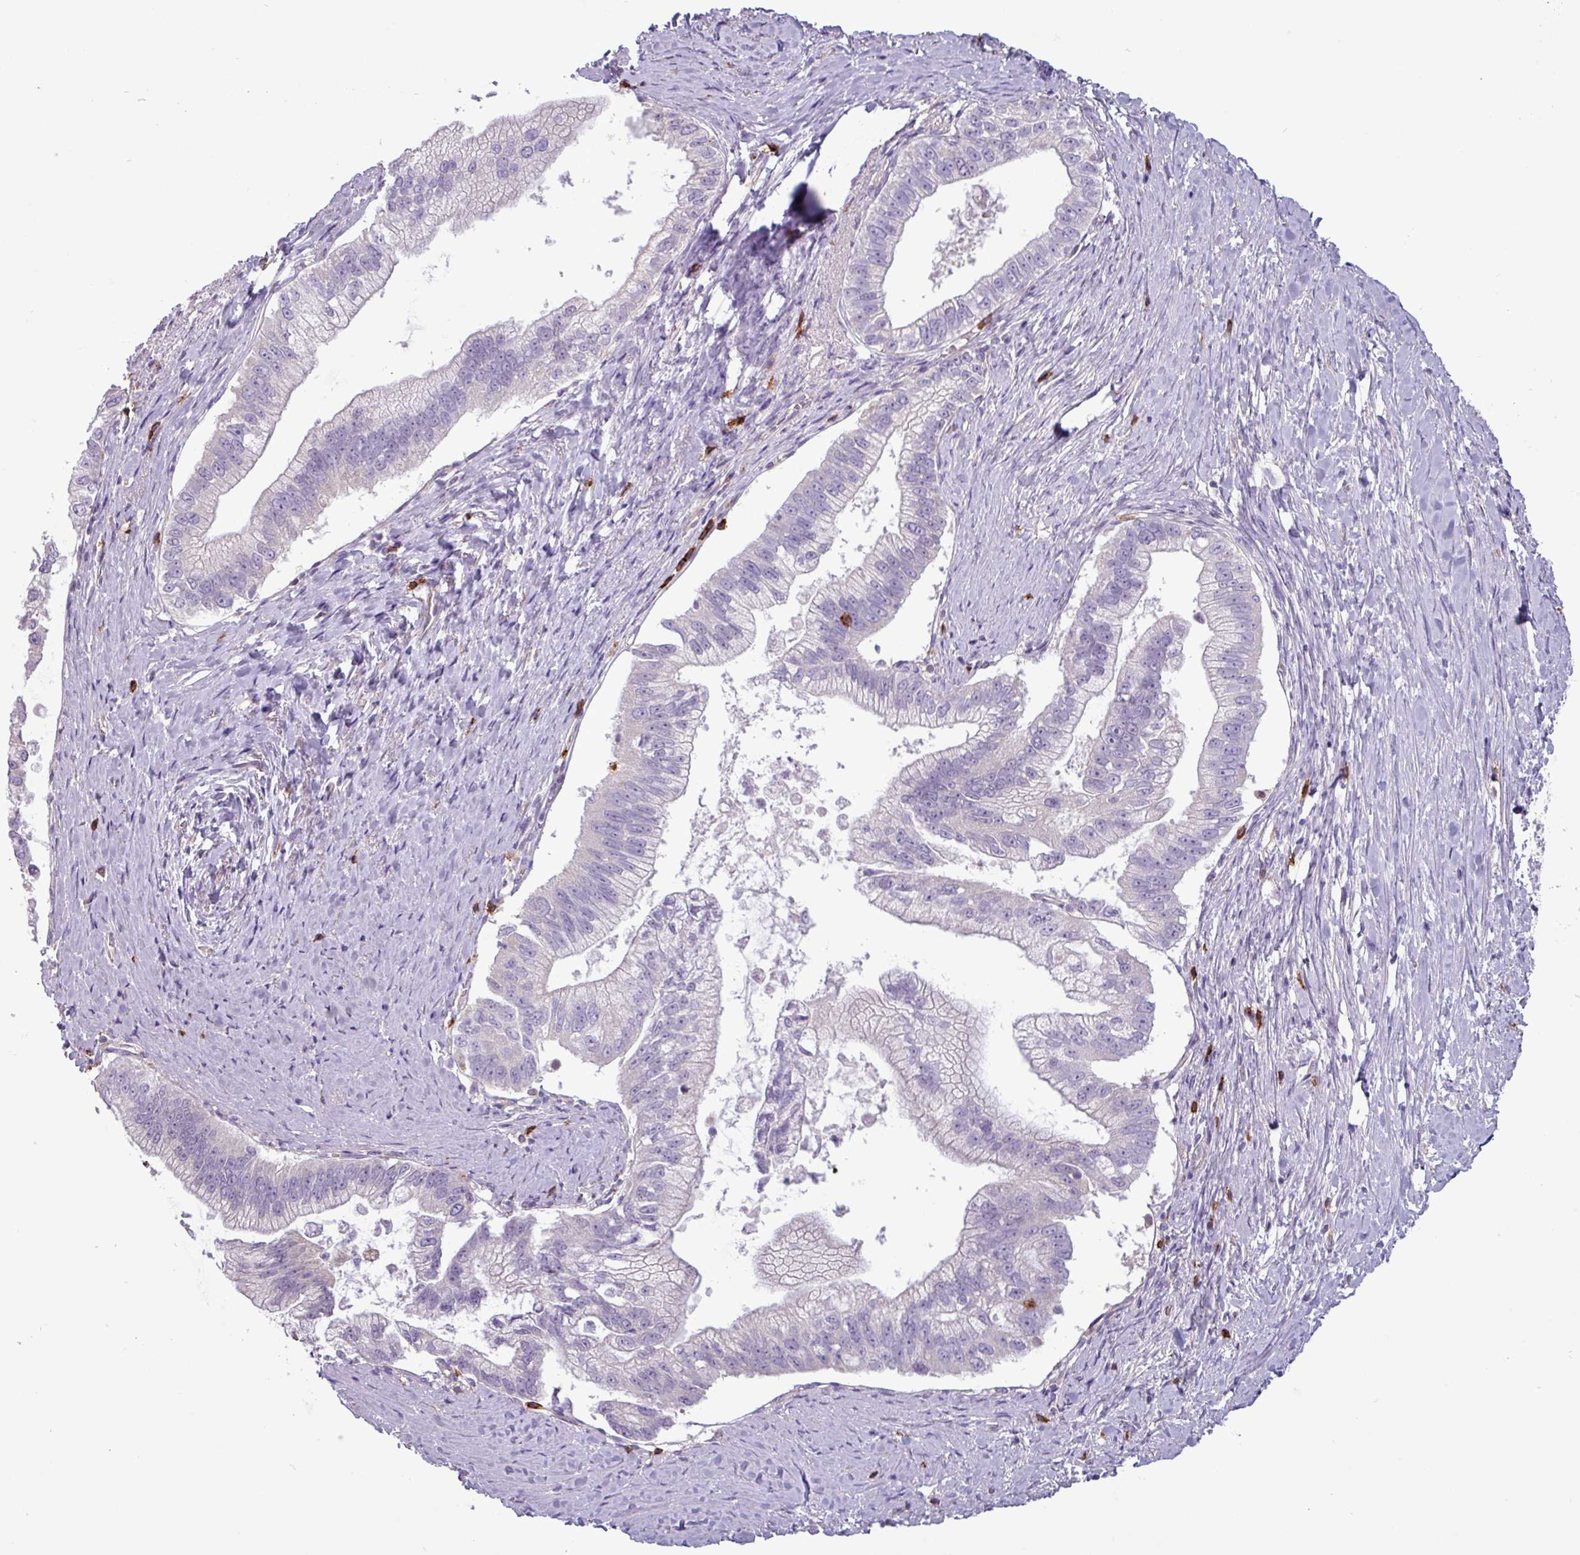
{"staining": {"intensity": "negative", "quantity": "none", "location": "none"}, "tissue": "pancreatic cancer", "cell_type": "Tumor cells", "image_type": "cancer", "snomed": [{"axis": "morphology", "description": "Adenocarcinoma, NOS"}, {"axis": "topography", "description": "Pancreas"}], "caption": "High power microscopy histopathology image of an immunohistochemistry (IHC) histopathology image of pancreatic cancer (adenocarcinoma), revealing no significant expression in tumor cells.", "gene": "CD8A", "patient": {"sex": "male", "age": 70}}